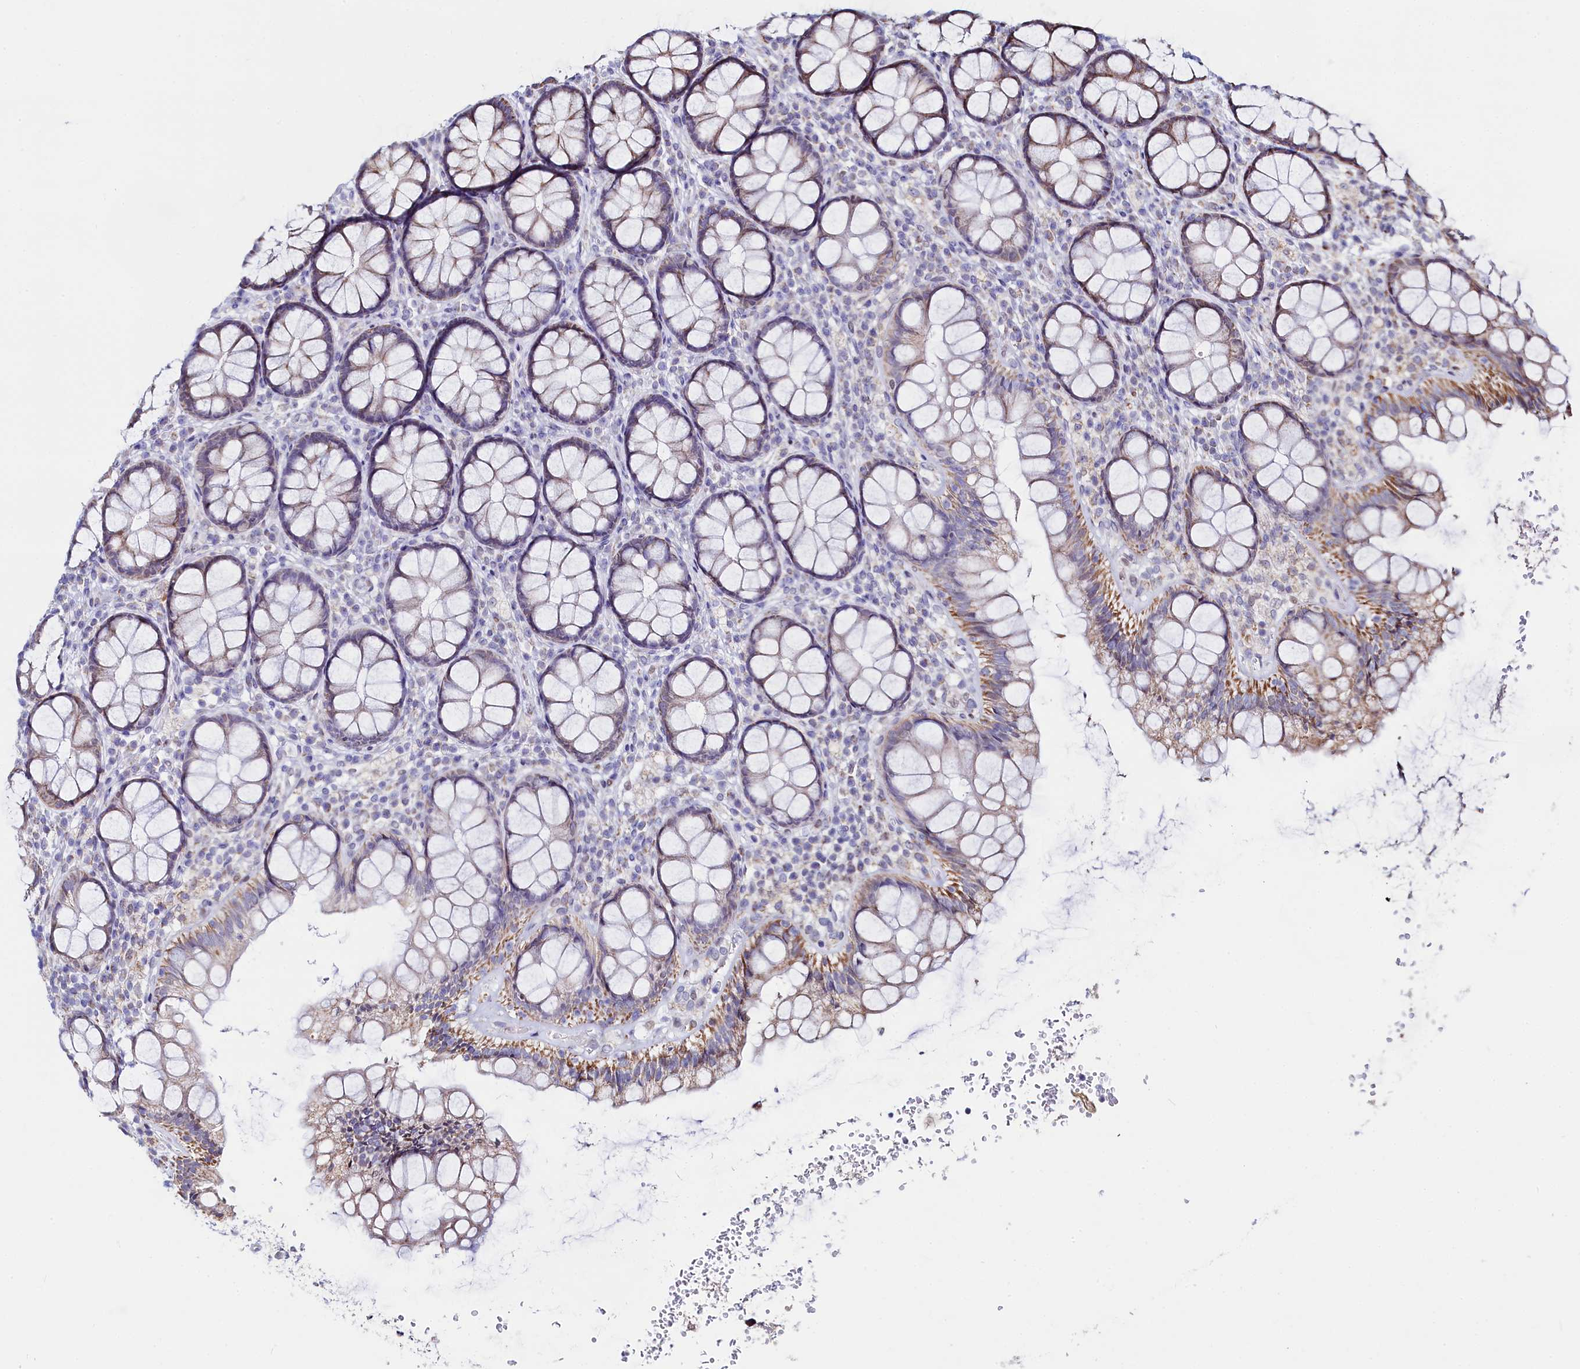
{"staining": {"intensity": "moderate", "quantity": ">75%", "location": "cytoplasmic/membranous"}, "tissue": "rectum", "cell_type": "Glandular cells", "image_type": "normal", "snomed": [{"axis": "morphology", "description": "Normal tissue, NOS"}, {"axis": "topography", "description": "Rectum"}], "caption": "Immunohistochemistry of benign rectum exhibits medium levels of moderate cytoplasmic/membranous positivity in approximately >75% of glandular cells. (Stains: DAB in brown, nuclei in blue, Microscopy: brightfield microscopy at high magnification).", "gene": "HDGFL3", "patient": {"sex": "male", "age": 83}}